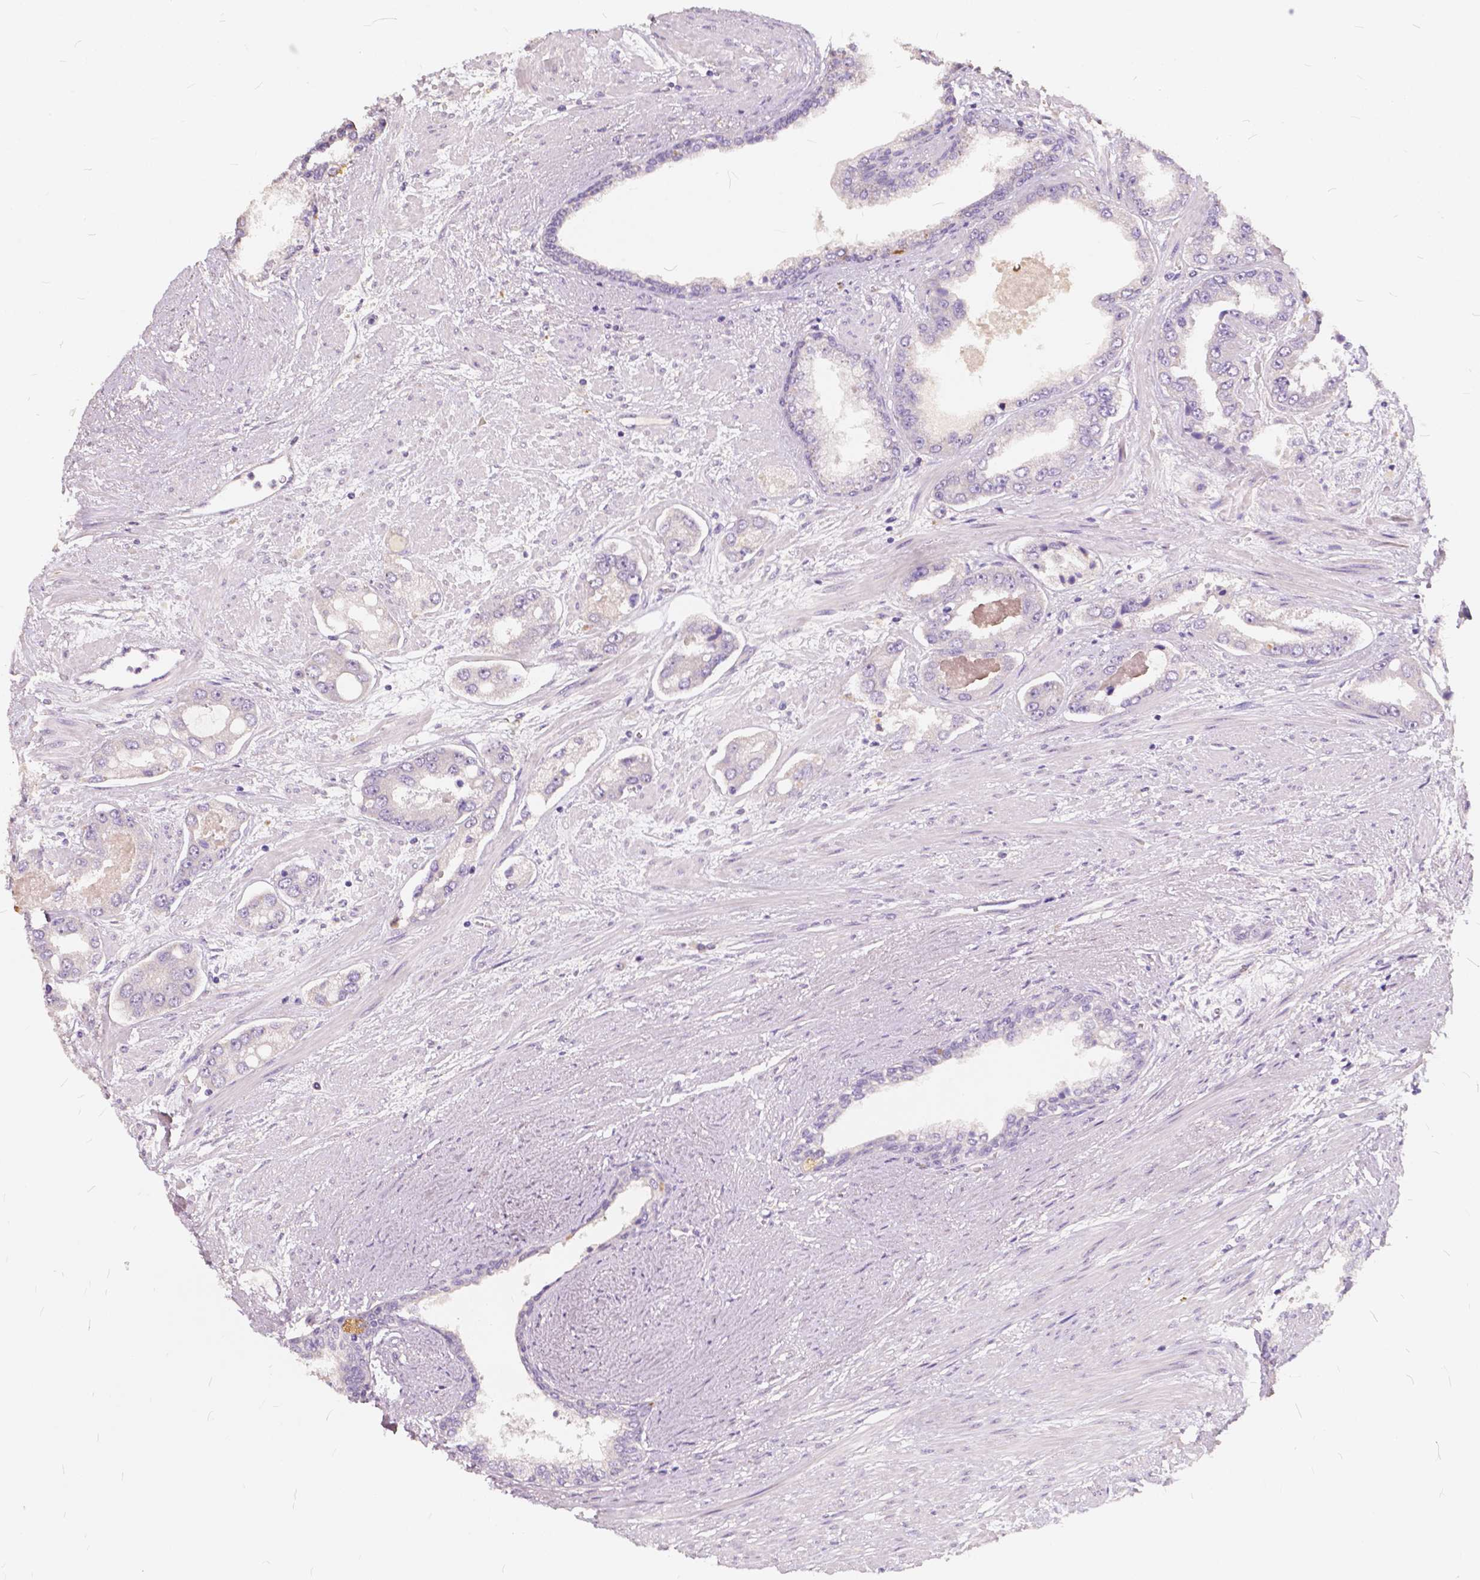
{"staining": {"intensity": "negative", "quantity": "none", "location": "none"}, "tissue": "prostate cancer", "cell_type": "Tumor cells", "image_type": "cancer", "snomed": [{"axis": "morphology", "description": "Adenocarcinoma, Low grade"}, {"axis": "topography", "description": "Prostate"}], "caption": "The immunohistochemistry histopathology image has no significant staining in tumor cells of prostate cancer (adenocarcinoma (low-grade)) tissue. (IHC, brightfield microscopy, high magnification).", "gene": "SLC7A8", "patient": {"sex": "male", "age": 60}}